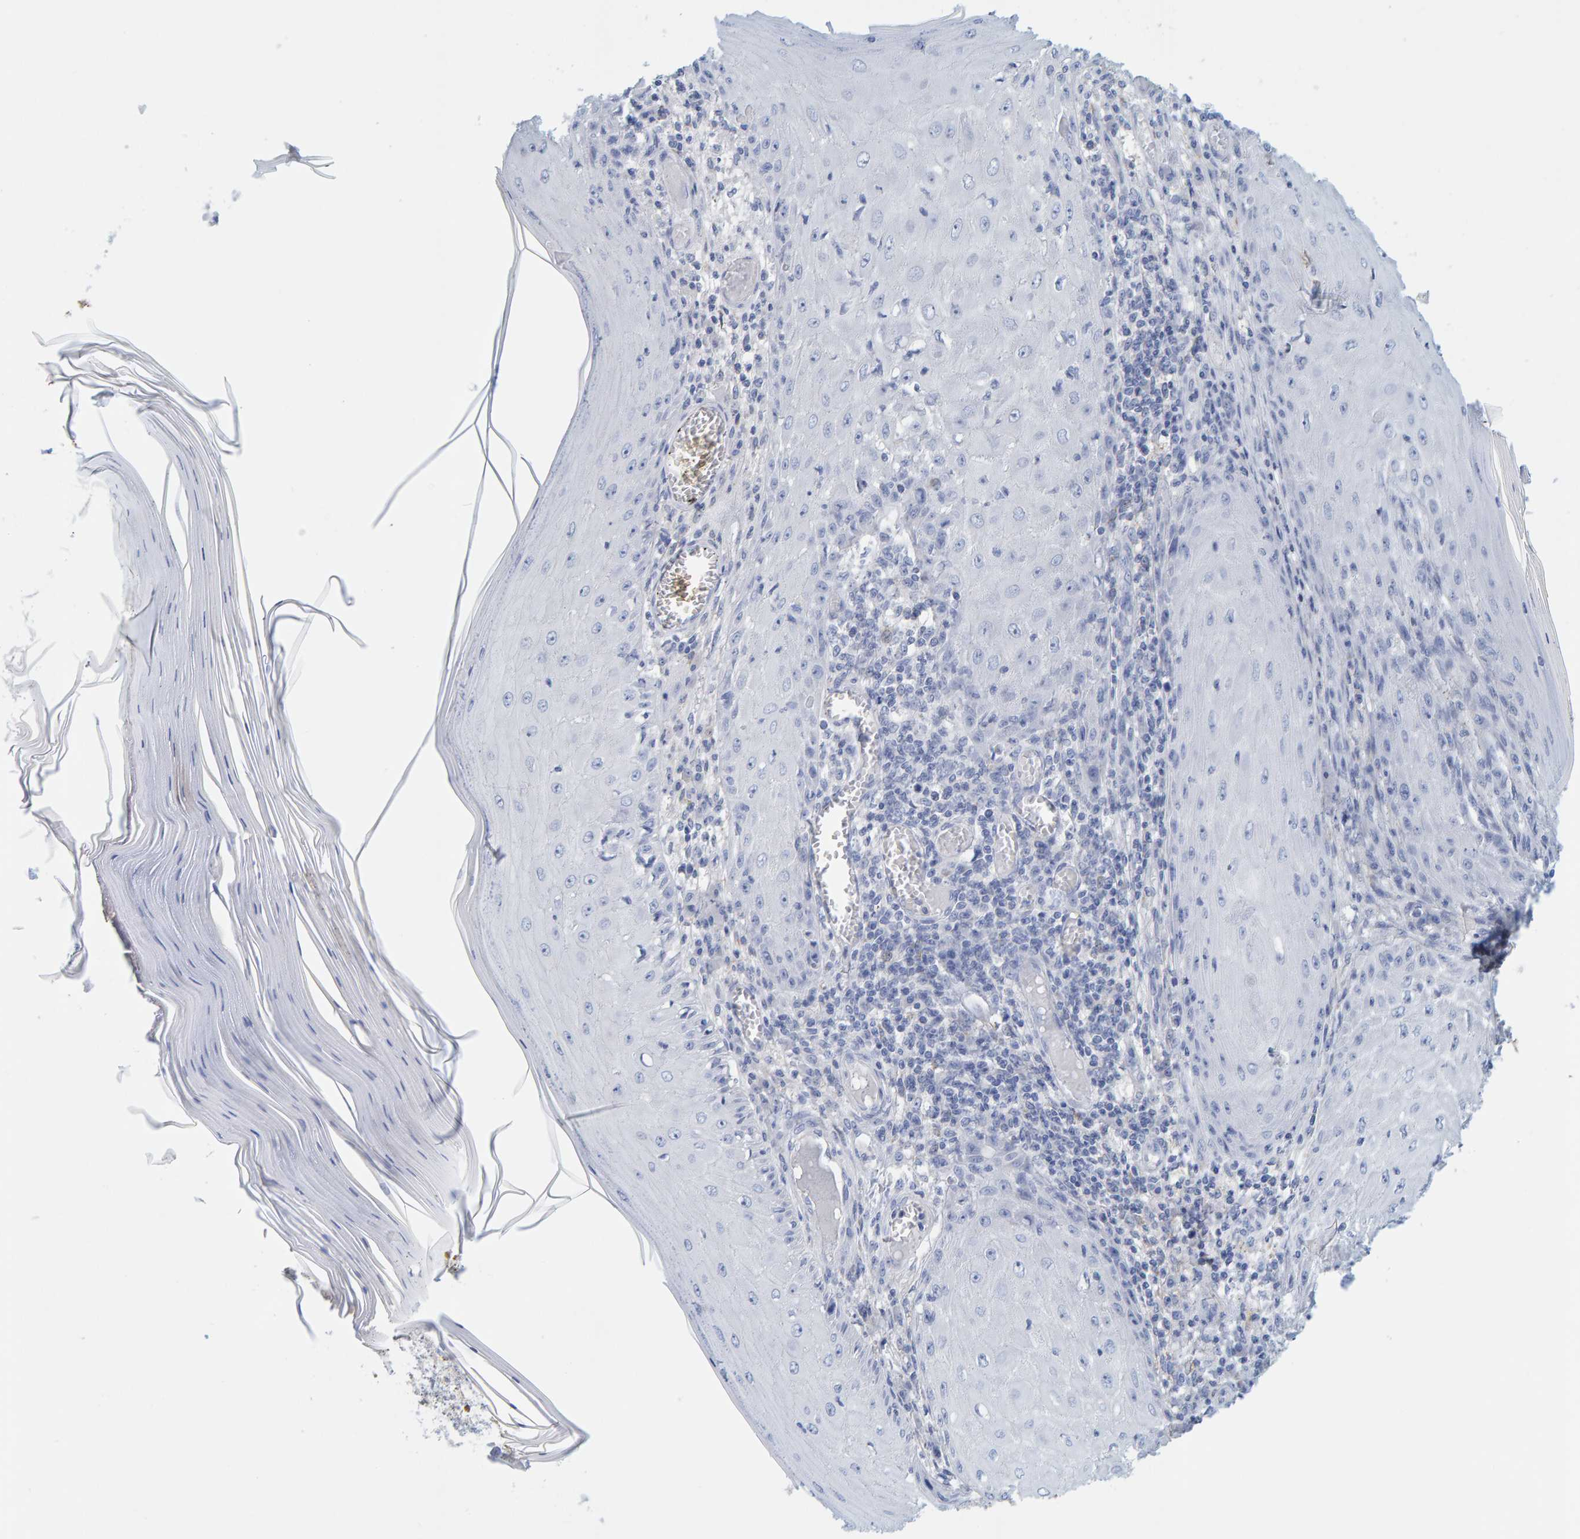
{"staining": {"intensity": "negative", "quantity": "none", "location": "none"}, "tissue": "skin cancer", "cell_type": "Tumor cells", "image_type": "cancer", "snomed": [{"axis": "morphology", "description": "Squamous cell carcinoma, NOS"}, {"axis": "topography", "description": "Skin"}], "caption": "High power microscopy image of an immunohistochemistry photomicrograph of skin squamous cell carcinoma, revealing no significant expression in tumor cells.", "gene": "KLHL11", "patient": {"sex": "female", "age": 73}}